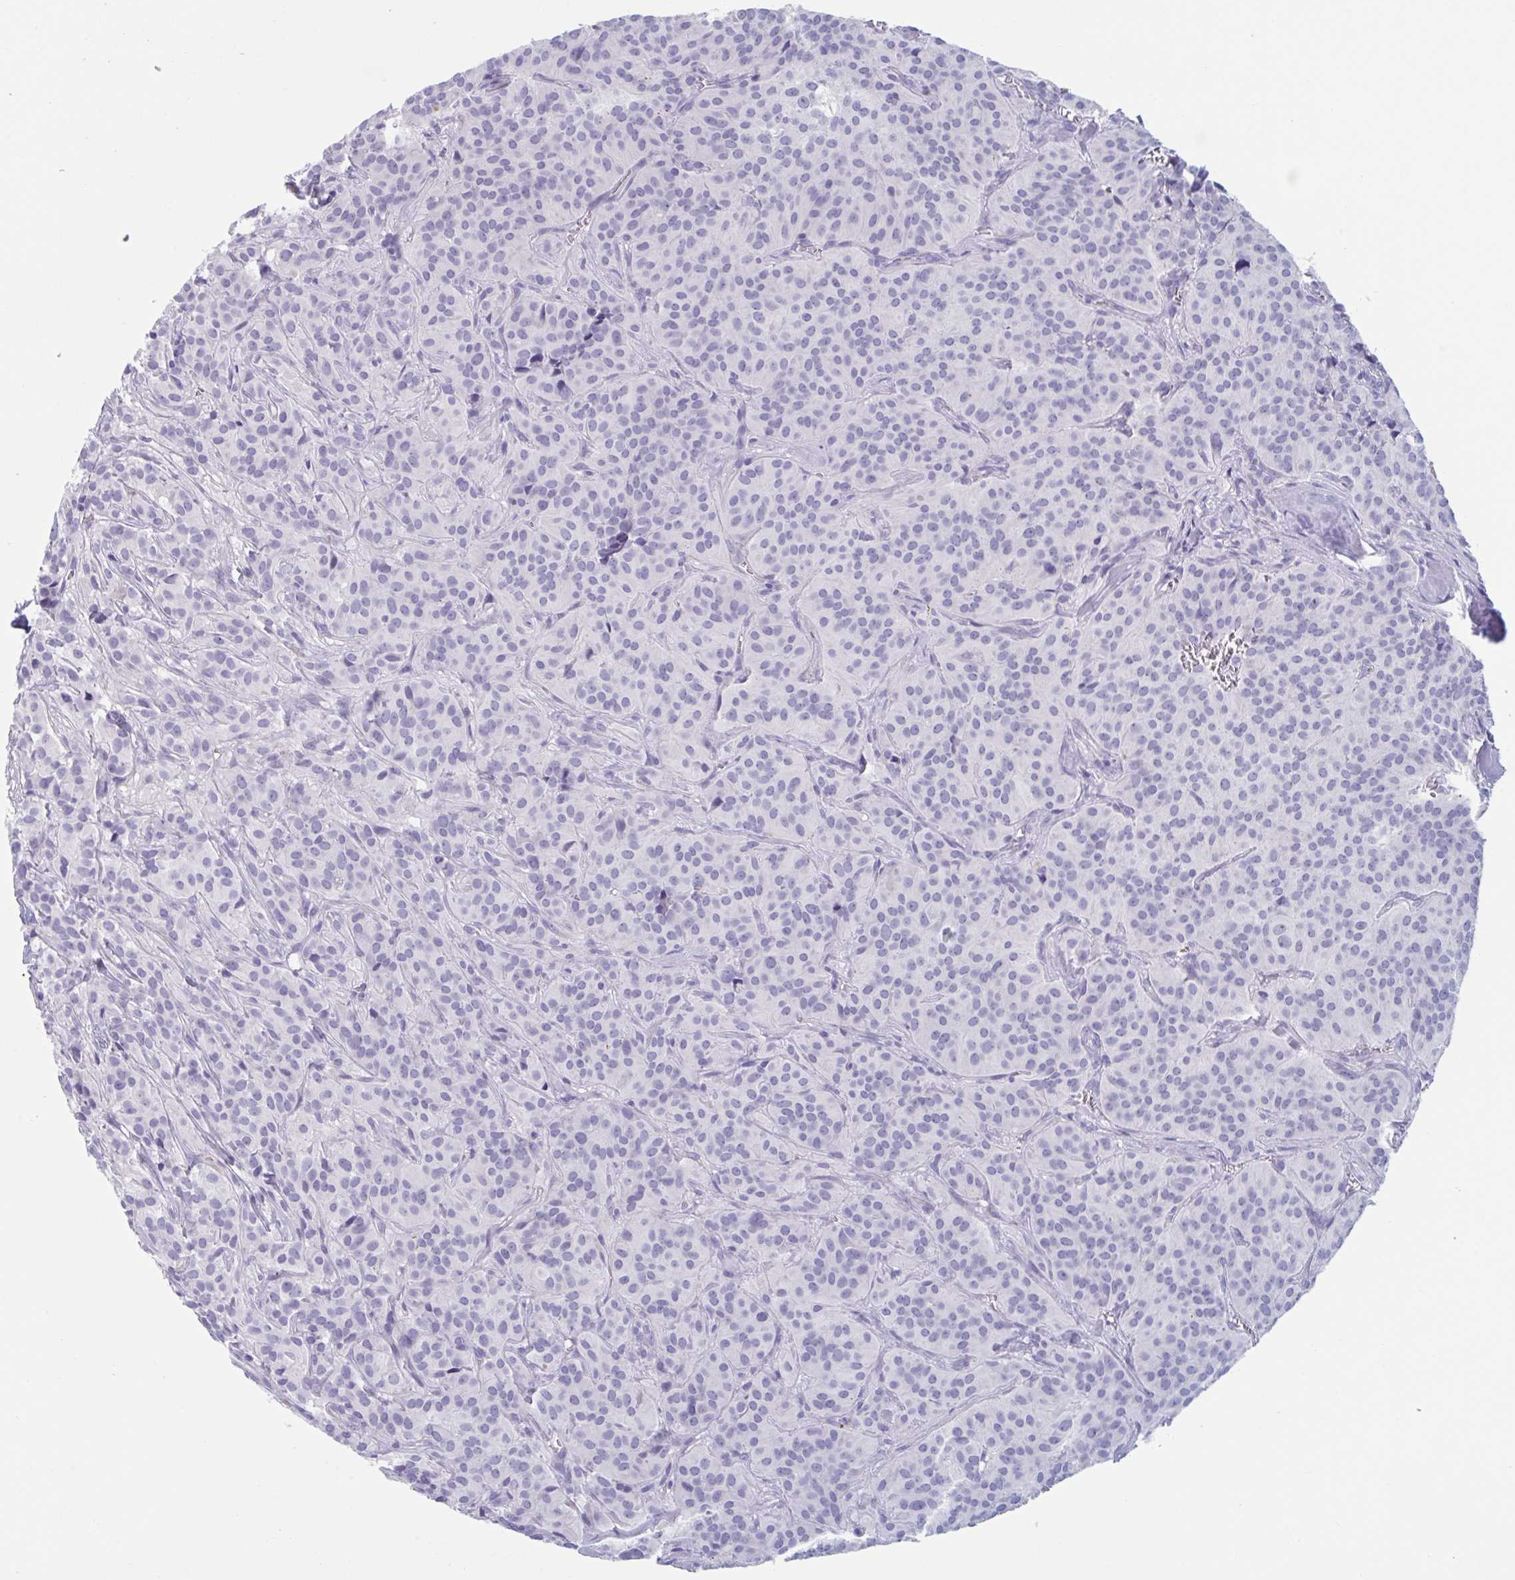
{"staining": {"intensity": "negative", "quantity": "none", "location": "none"}, "tissue": "glioma", "cell_type": "Tumor cells", "image_type": "cancer", "snomed": [{"axis": "morphology", "description": "Glioma, malignant, Low grade"}, {"axis": "topography", "description": "Brain"}], "caption": "Micrograph shows no significant protein positivity in tumor cells of glioma.", "gene": "HSD11B2", "patient": {"sex": "male", "age": 42}}